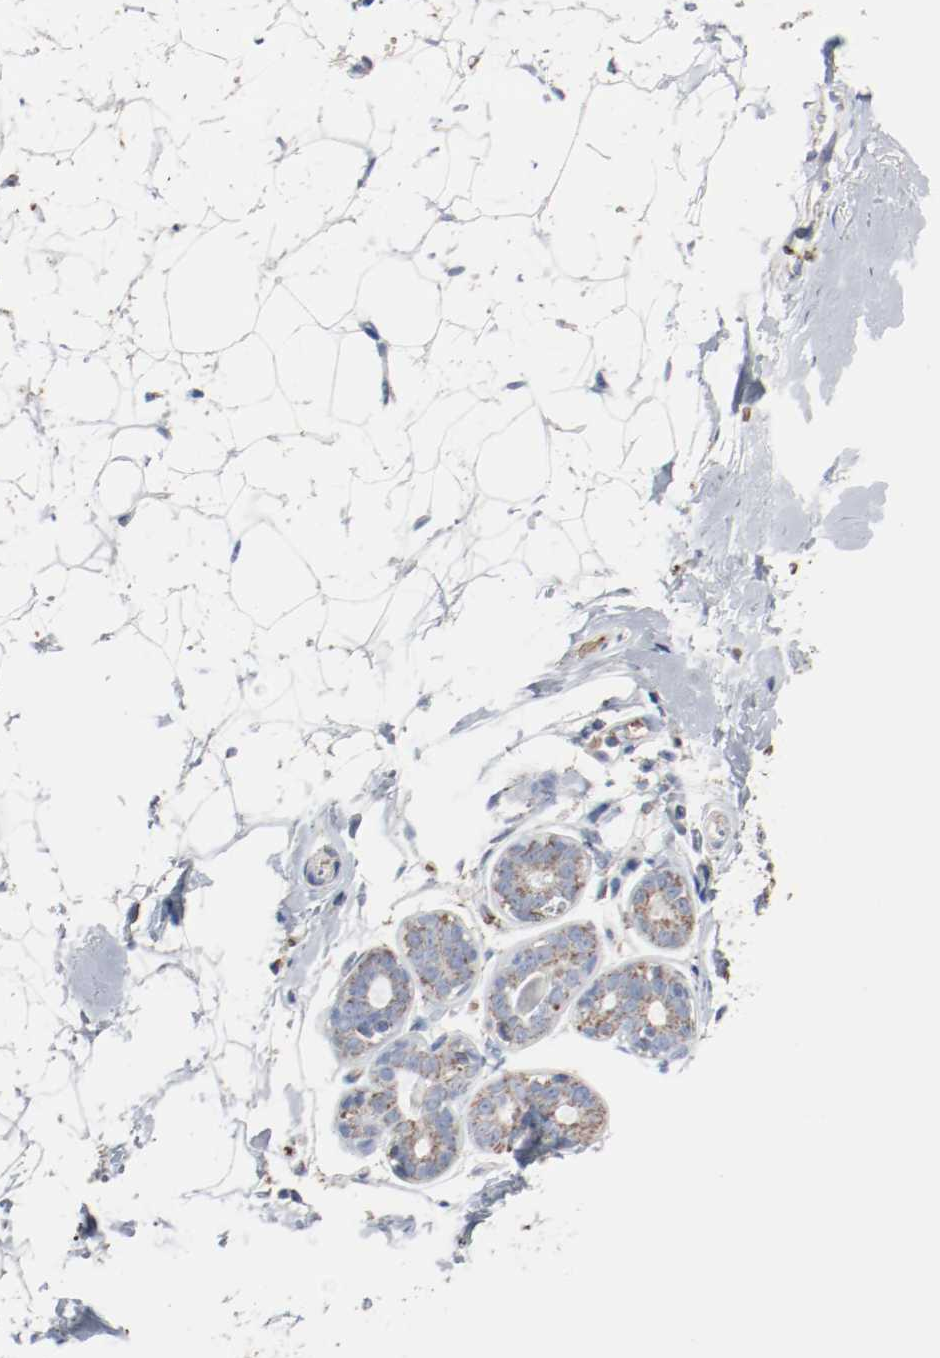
{"staining": {"intensity": "negative", "quantity": "none", "location": "none"}, "tissue": "breast", "cell_type": "Adipocytes", "image_type": "normal", "snomed": [{"axis": "morphology", "description": "Normal tissue, NOS"}, {"axis": "topography", "description": "Breast"}], "caption": "This histopathology image is of unremarkable breast stained with immunohistochemistry (IHC) to label a protein in brown with the nuclei are counter-stained blue. There is no positivity in adipocytes.", "gene": "NDUFB8", "patient": {"sex": "female", "age": 22}}